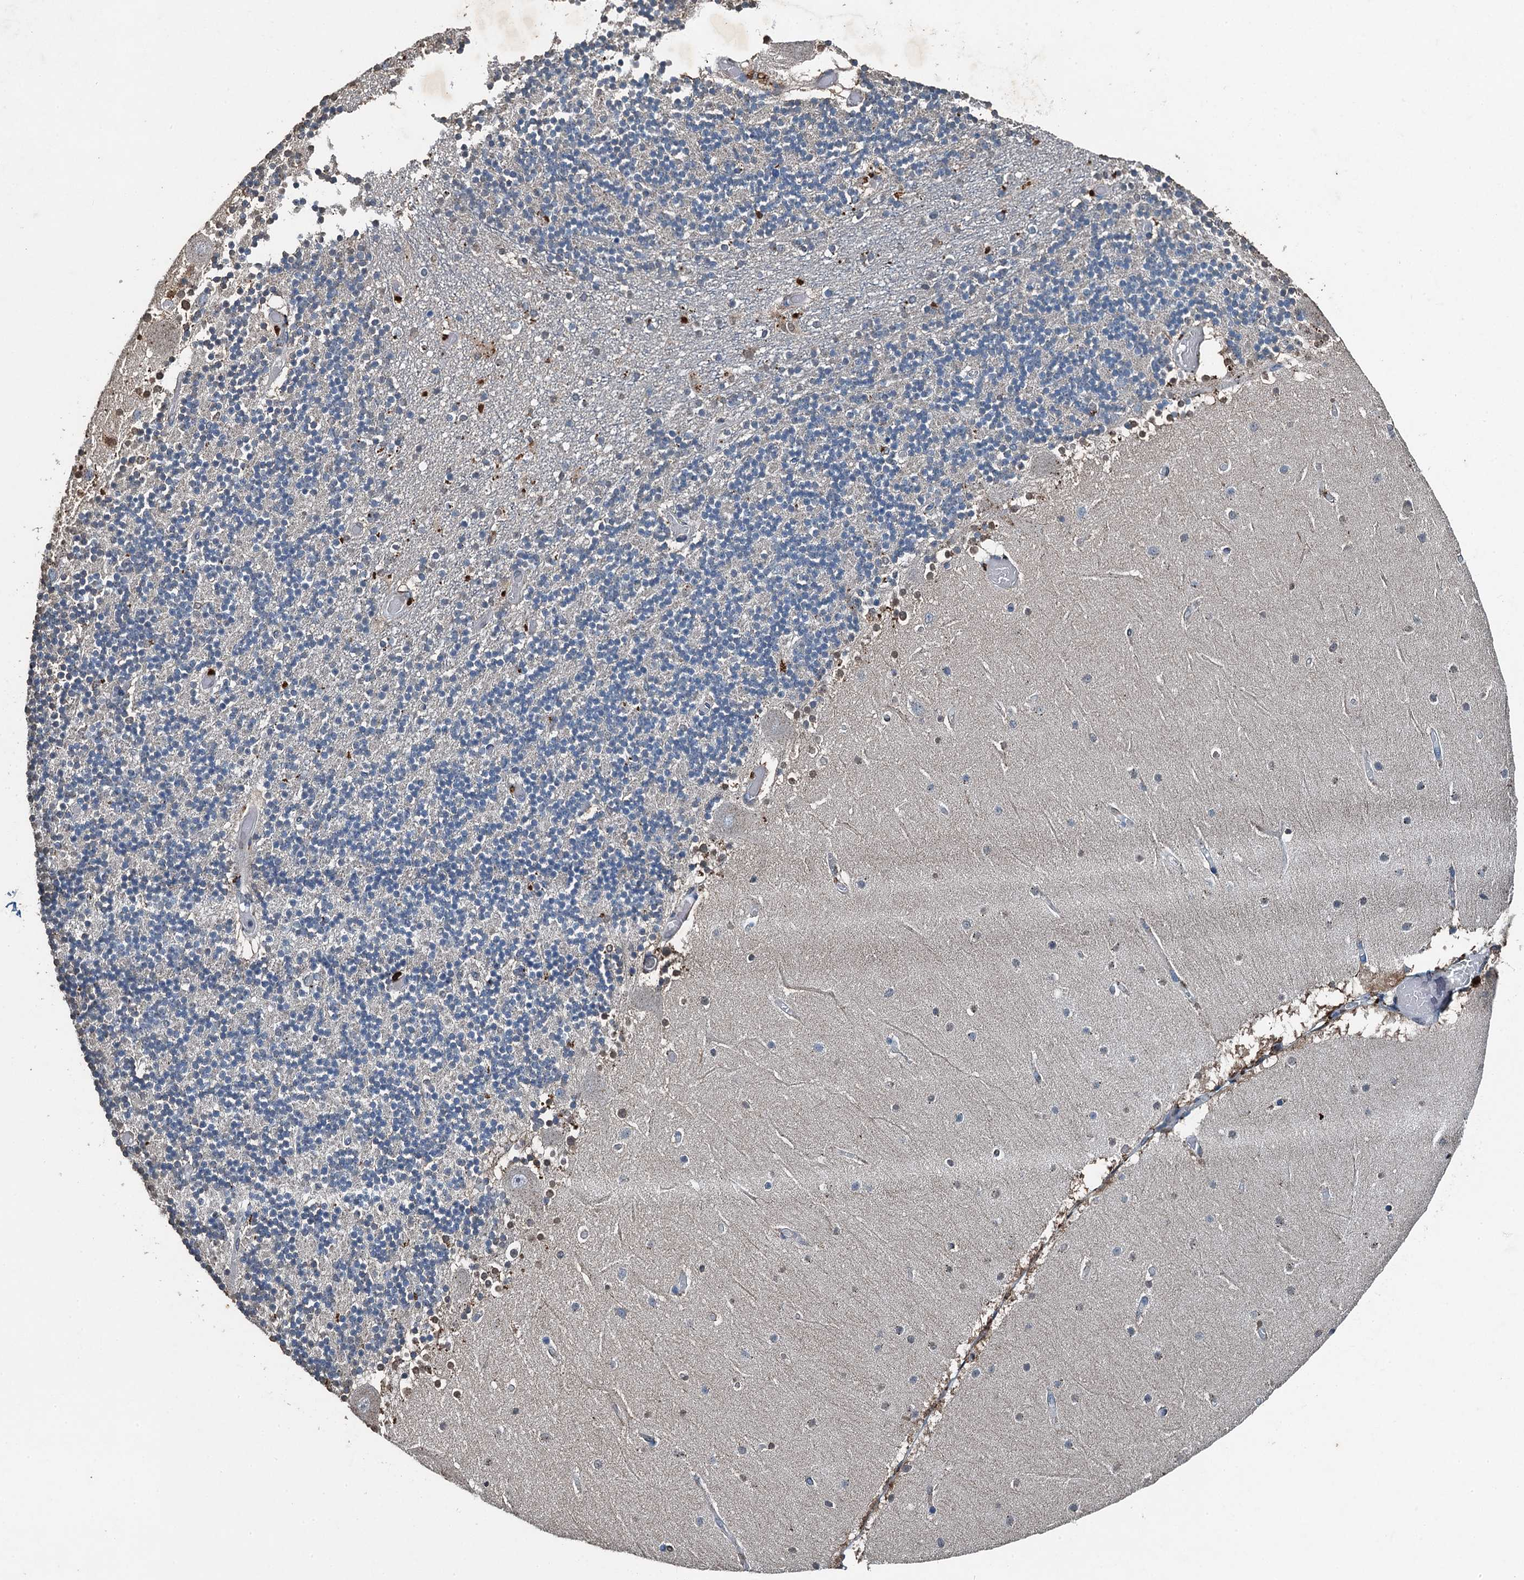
{"staining": {"intensity": "negative", "quantity": "none", "location": "none"}, "tissue": "cerebellum", "cell_type": "Cells in granular layer", "image_type": "normal", "snomed": [{"axis": "morphology", "description": "Normal tissue, NOS"}, {"axis": "topography", "description": "Cerebellum"}], "caption": "Cells in granular layer show no significant expression in normal cerebellum.", "gene": "TCTN1", "patient": {"sex": "female", "age": 28}}